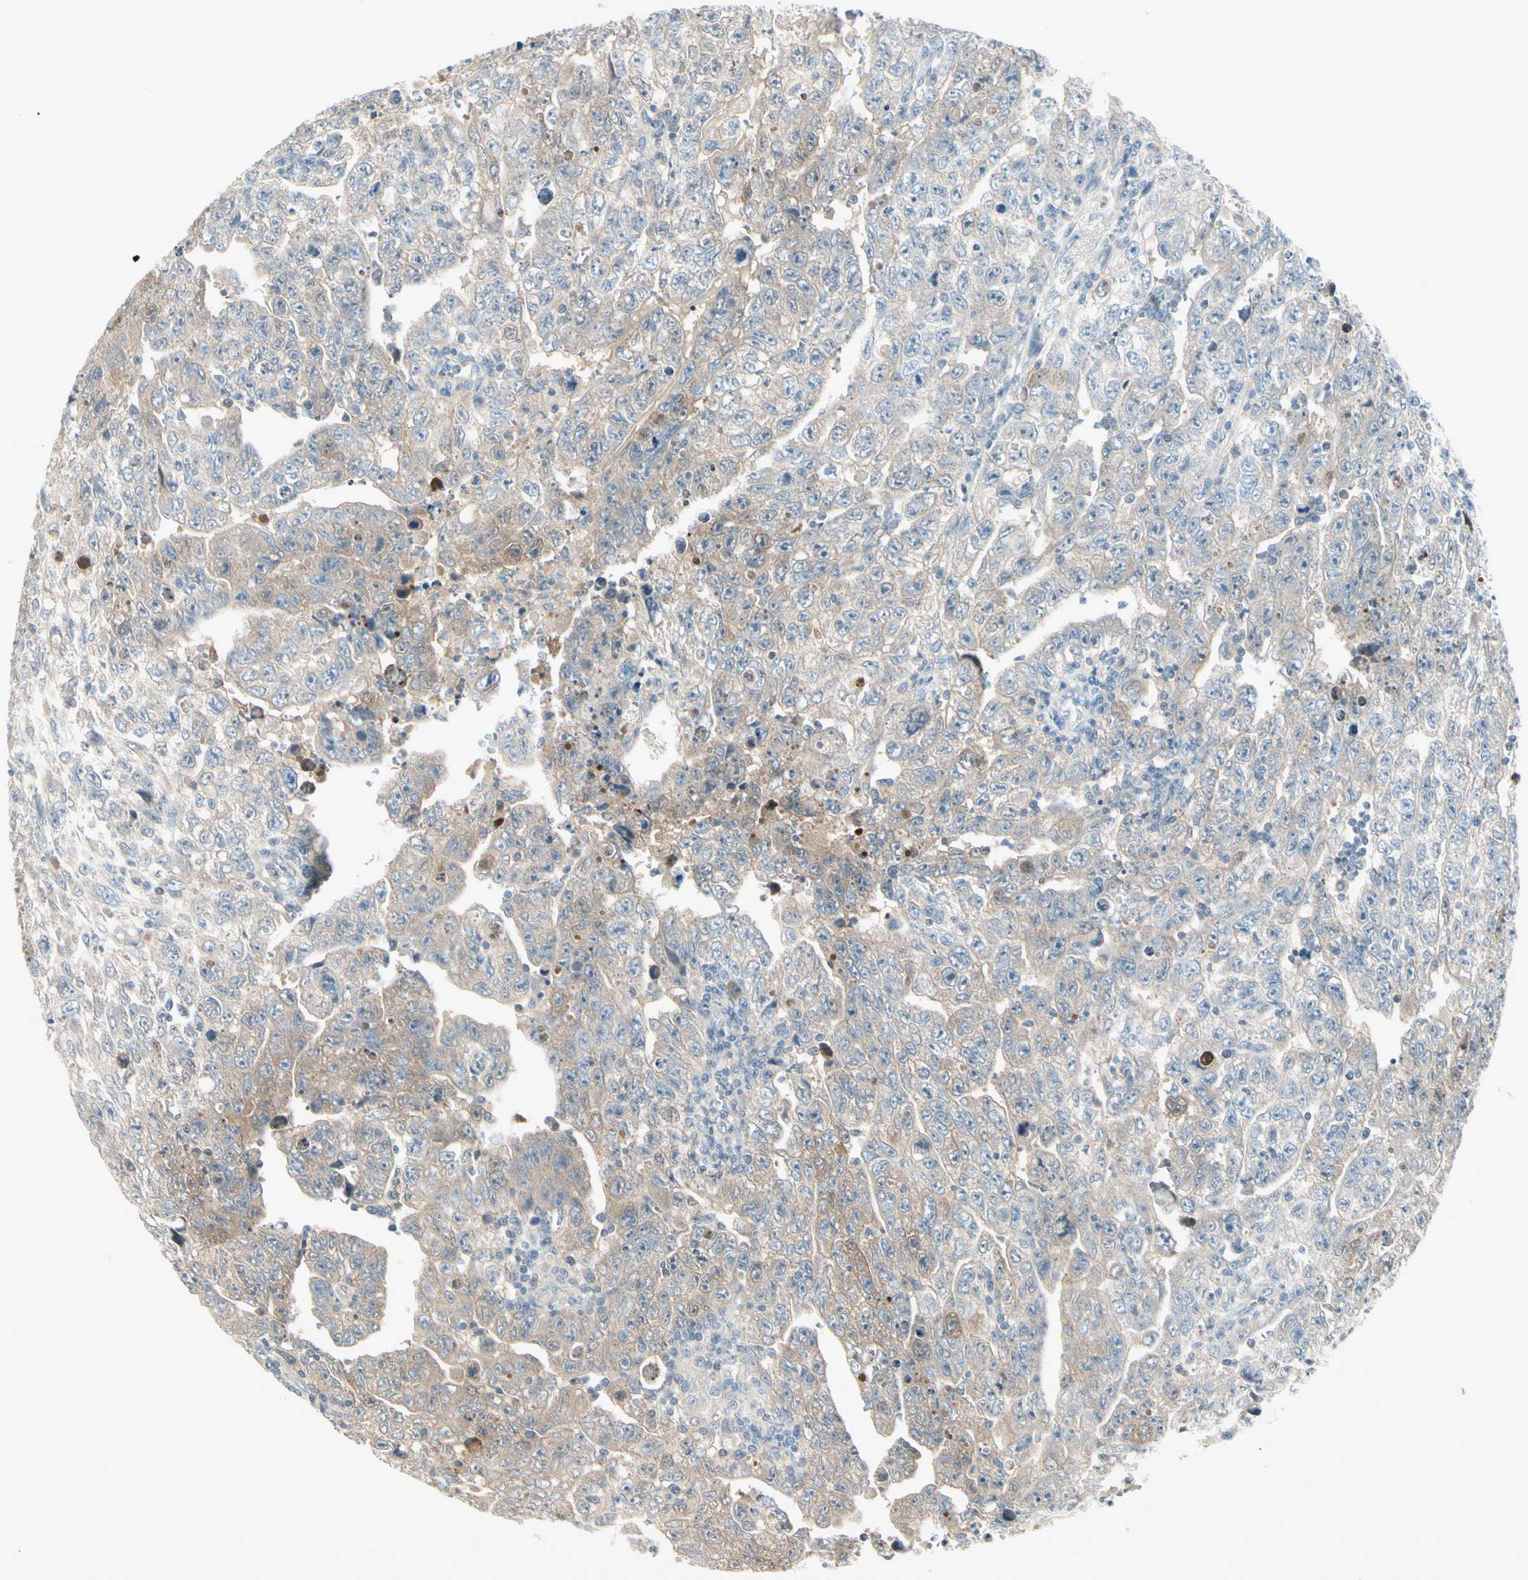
{"staining": {"intensity": "moderate", "quantity": "25%-75%", "location": "cytoplasmic/membranous"}, "tissue": "testis cancer", "cell_type": "Tumor cells", "image_type": "cancer", "snomed": [{"axis": "morphology", "description": "Carcinoma, Embryonal, NOS"}, {"axis": "topography", "description": "Testis"}], "caption": "Testis cancer (embryonal carcinoma) stained with a brown dye reveals moderate cytoplasmic/membranous positive staining in about 25%-75% of tumor cells.", "gene": "CYP2E1", "patient": {"sex": "male", "age": 28}}